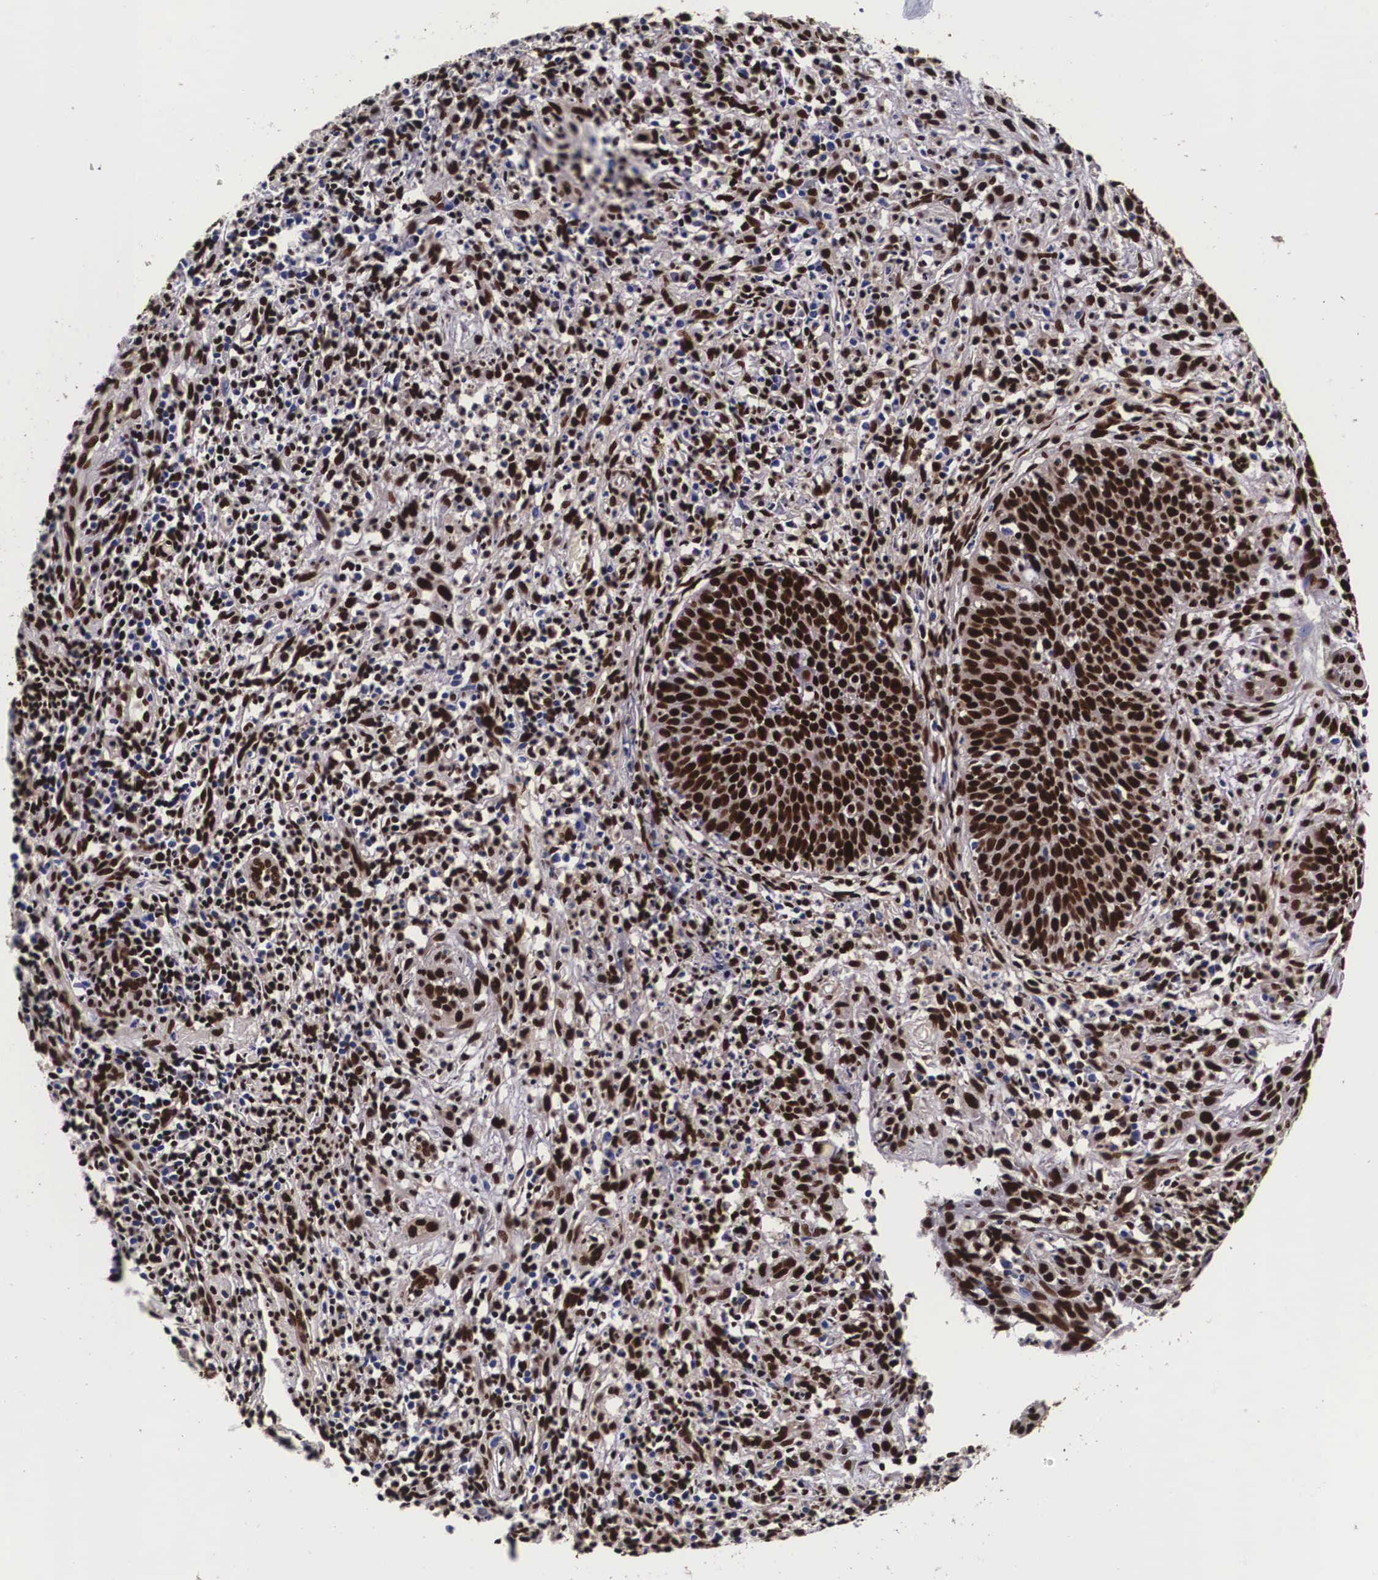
{"staining": {"intensity": "strong", "quantity": ">75%", "location": "cytoplasmic/membranous,nuclear"}, "tissue": "cervical cancer", "cell_type": "Tumor cells", "image_type": "cancer", "snomed": [{"axis": "morphology", "description": "Squamous cell carcinoma, NOS"}, {"axis": "topography", "description": "Cervix"}], "caption": "Cervical cancer stained for a protein (brown) demonstrates strong cytoplasmic/membranous and nuclear positive expression in approximately >75% of tumor cells.", "gene": "PABPN1", "patient": {"sex": "female", "age": 41}}